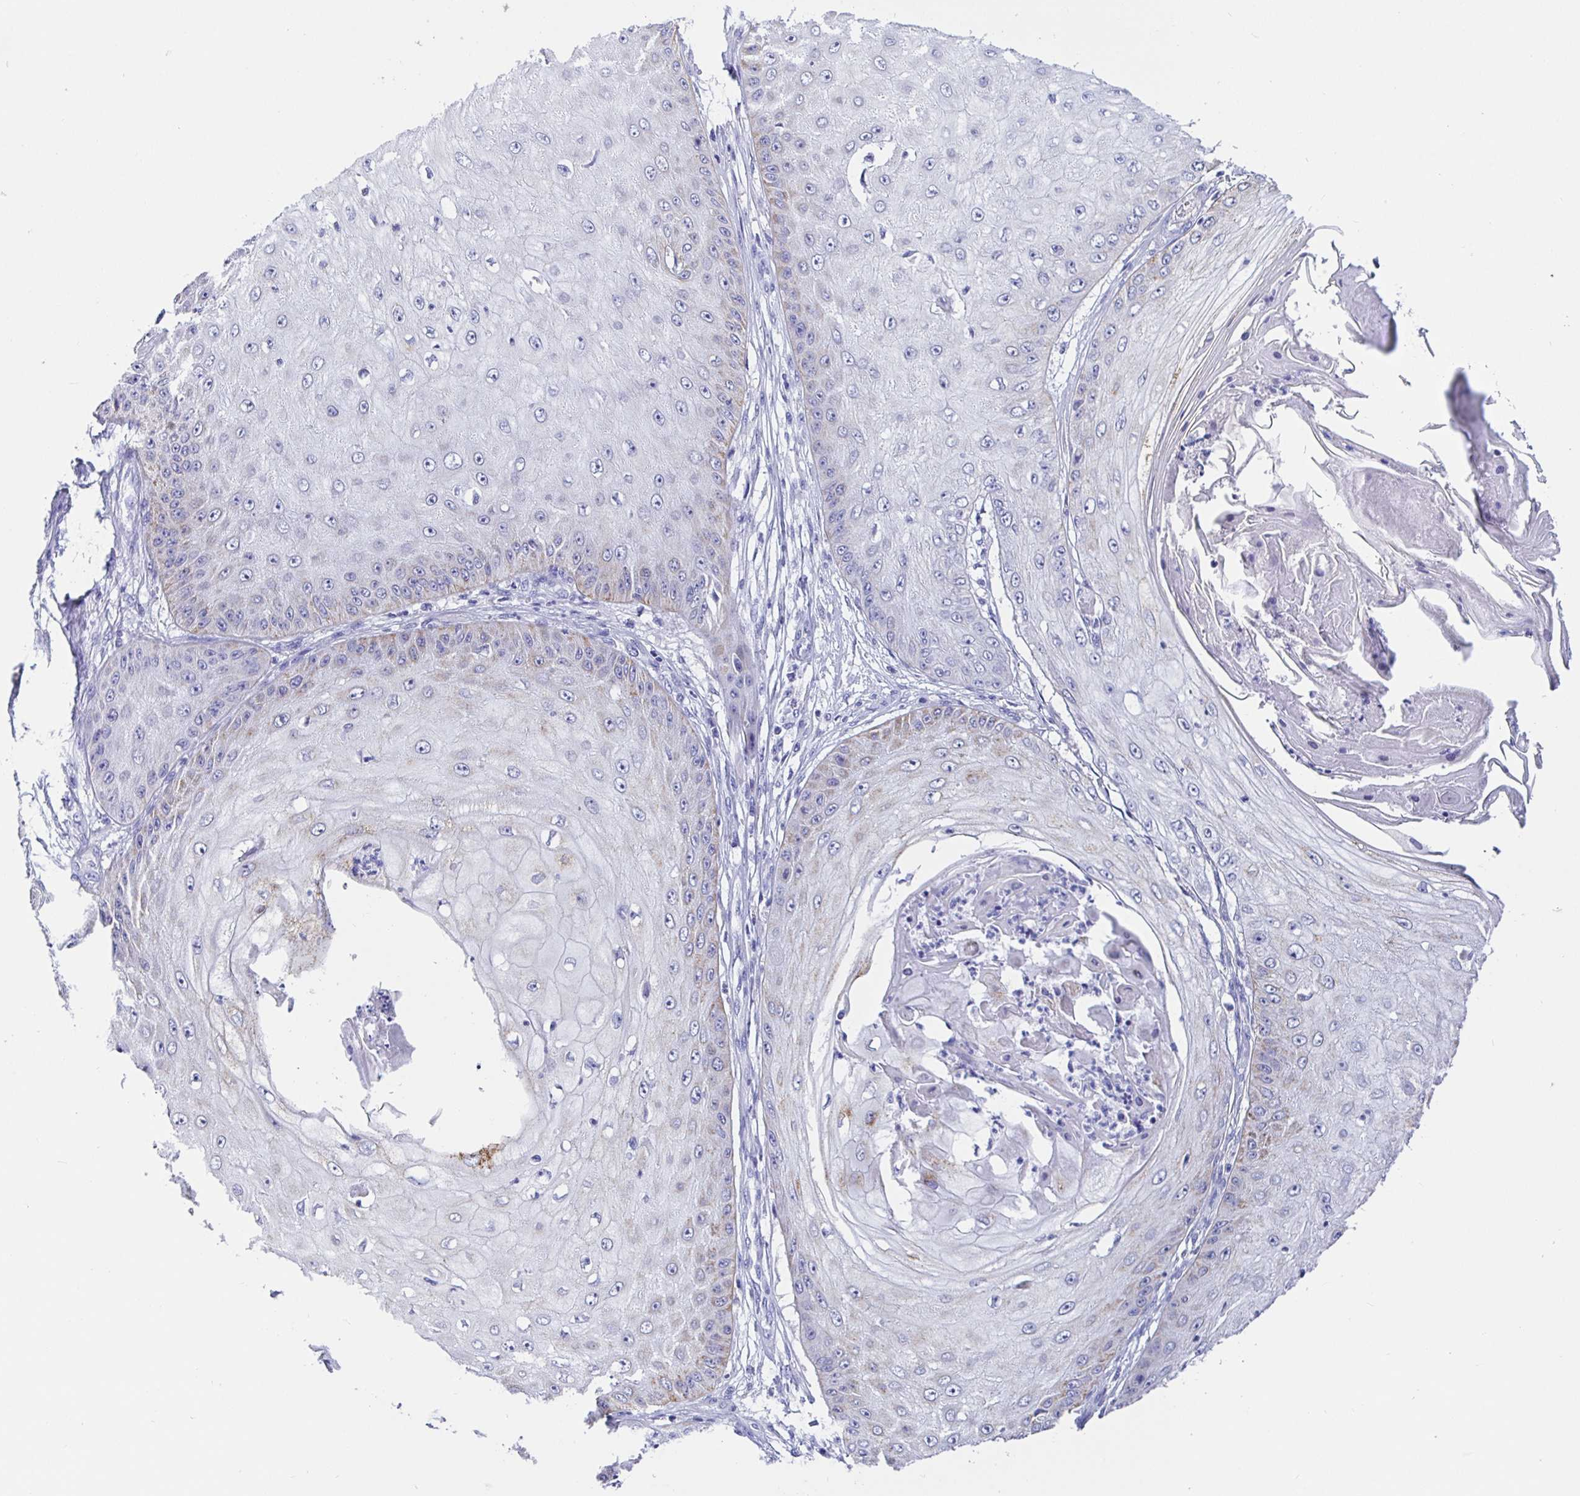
{"staining": {"intensity": "negative", "quantity": "none", "location": "none"}, "tissue": "skin cancer", "cell_type": "Tumor cells", "image_type": "cancer", "snomed": [{"axis": "morphology", "description": "Squamous cell carcinoma, NOS"}, {"axis": "topography", "description": "Skin"}], "caption": "This is an IHC image of skin cancer. There is no staining in tumor cells.", "gene": "MAOA", "patient": {"sex": "male", "age": 70}}